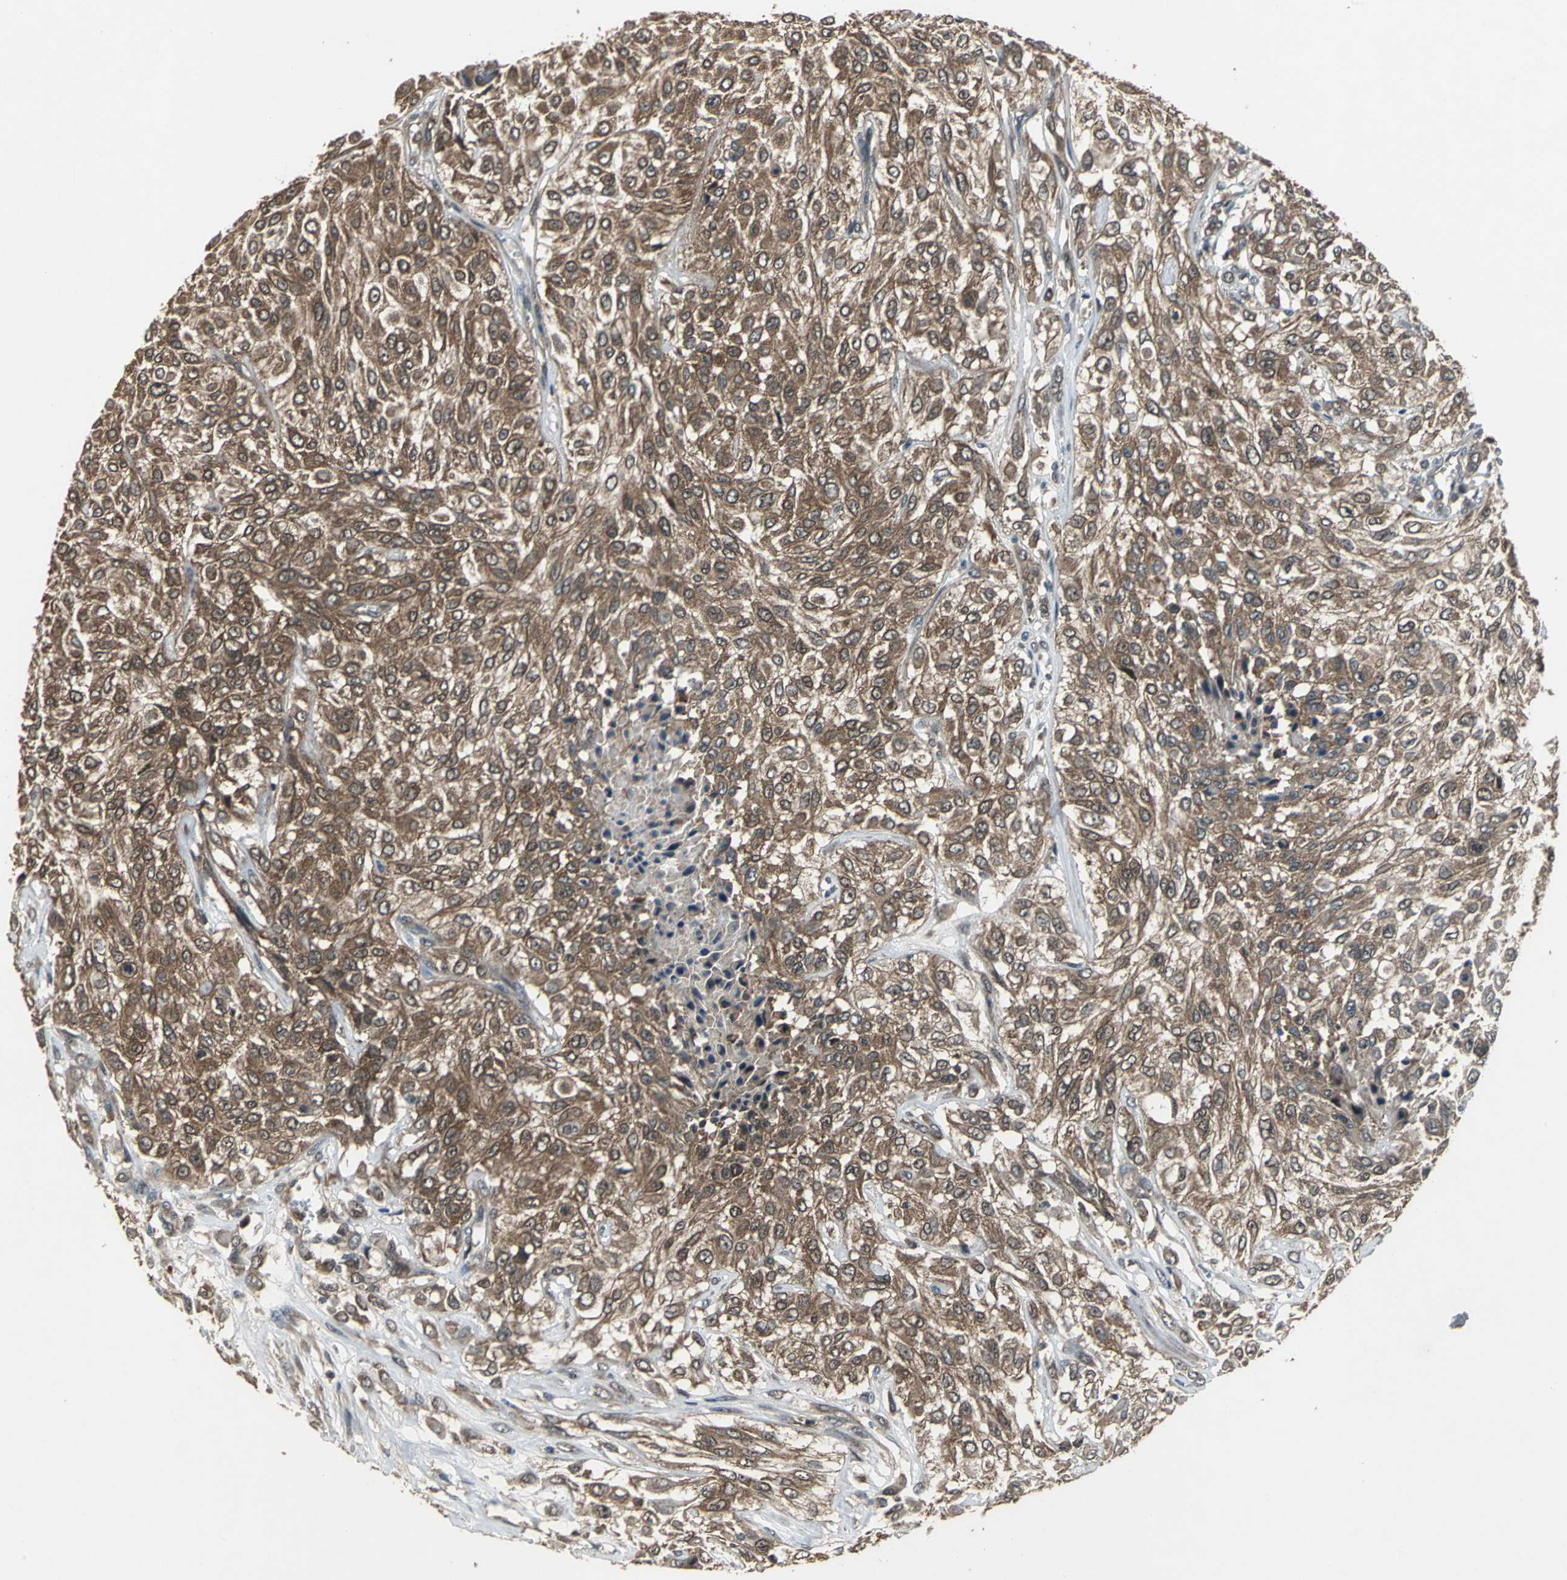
{"staining": {"intensity": "strong", "quantity": ">75%", "location": "cytoplasmic/membranous"}, "tissue": "urothelial cancer", "cell_type": "Tumor cells", "image_type": "cancer", "snomed": [{"axis": "morphology", "description": "Urothelial carcinoma, High grade"}, {"axis": "topography", "description": "Urinary bladder"}], "caption": "Immunohistochemistry photomicrograph of neoplastic tissue: human high-grade urothelial carcinoma stained using immunohistochemistry demonstrates high levels of strong protein expression localized specifically in the cytoplasmic/membranous of tumor cells, appearing as a cytoplasmic/membranous brown color.", "gene": "ZNF608", "patient": {"sex": "male", "age": 57}}